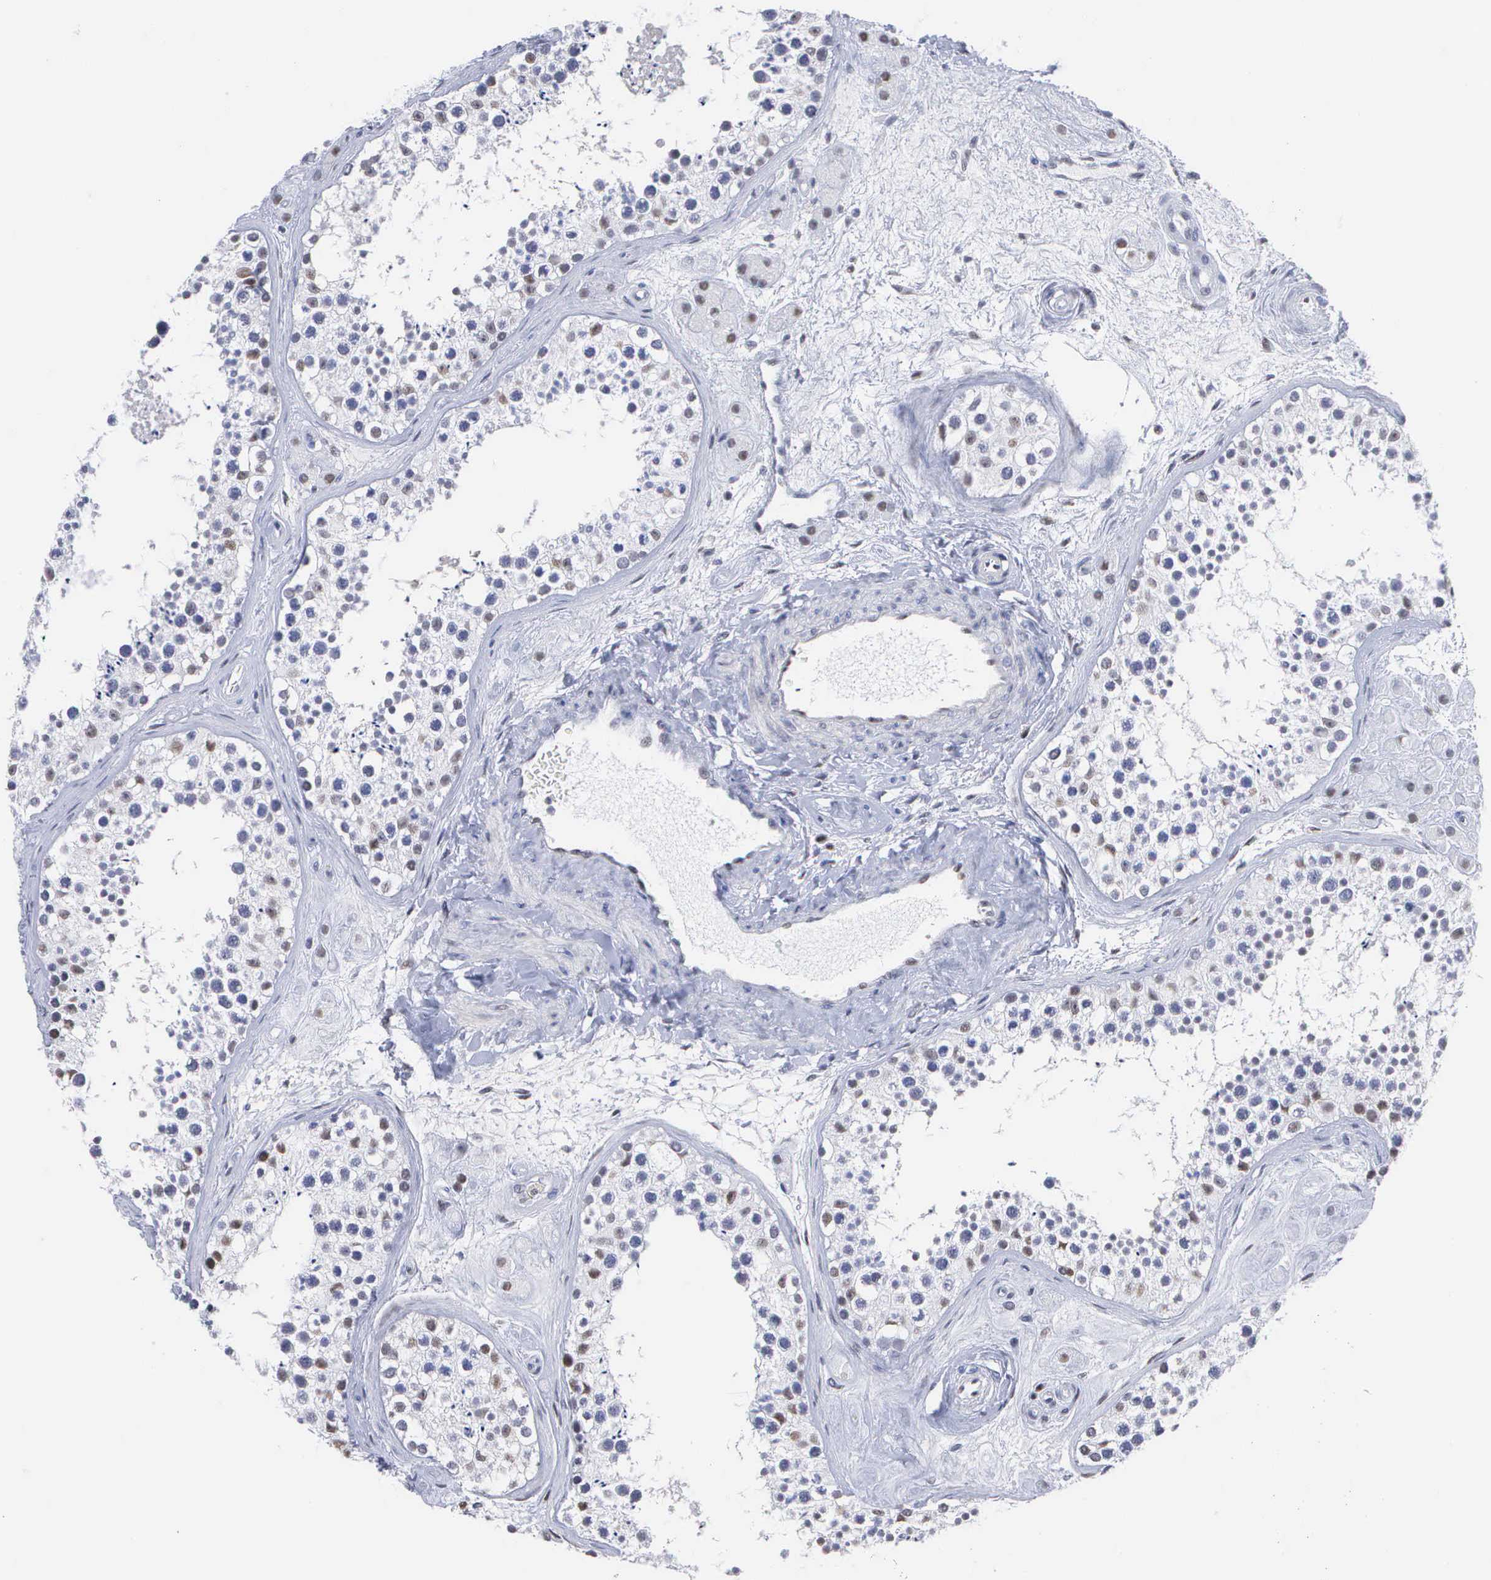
{"staining": {"intensity": "moderate", "quantity": "<25%", "location": "nuclear"}, "tissue": "testis", "cell_type": "Cells in seminiferous ducts", "image_type": "normal", "snomed": [{"axis": "morphology", "description": "Normal tissue, NOS"}, {"axis": "topography", "description": "Testis"}], "caption": "Approximately <25% of cells in seminiferous ducts in unremarkable testis display moderate nuclear protein positivity as visualized by brown immunohistochemical staining.", "gene": "SPIN3", "patient": {"sex": "male", "age": 38}}